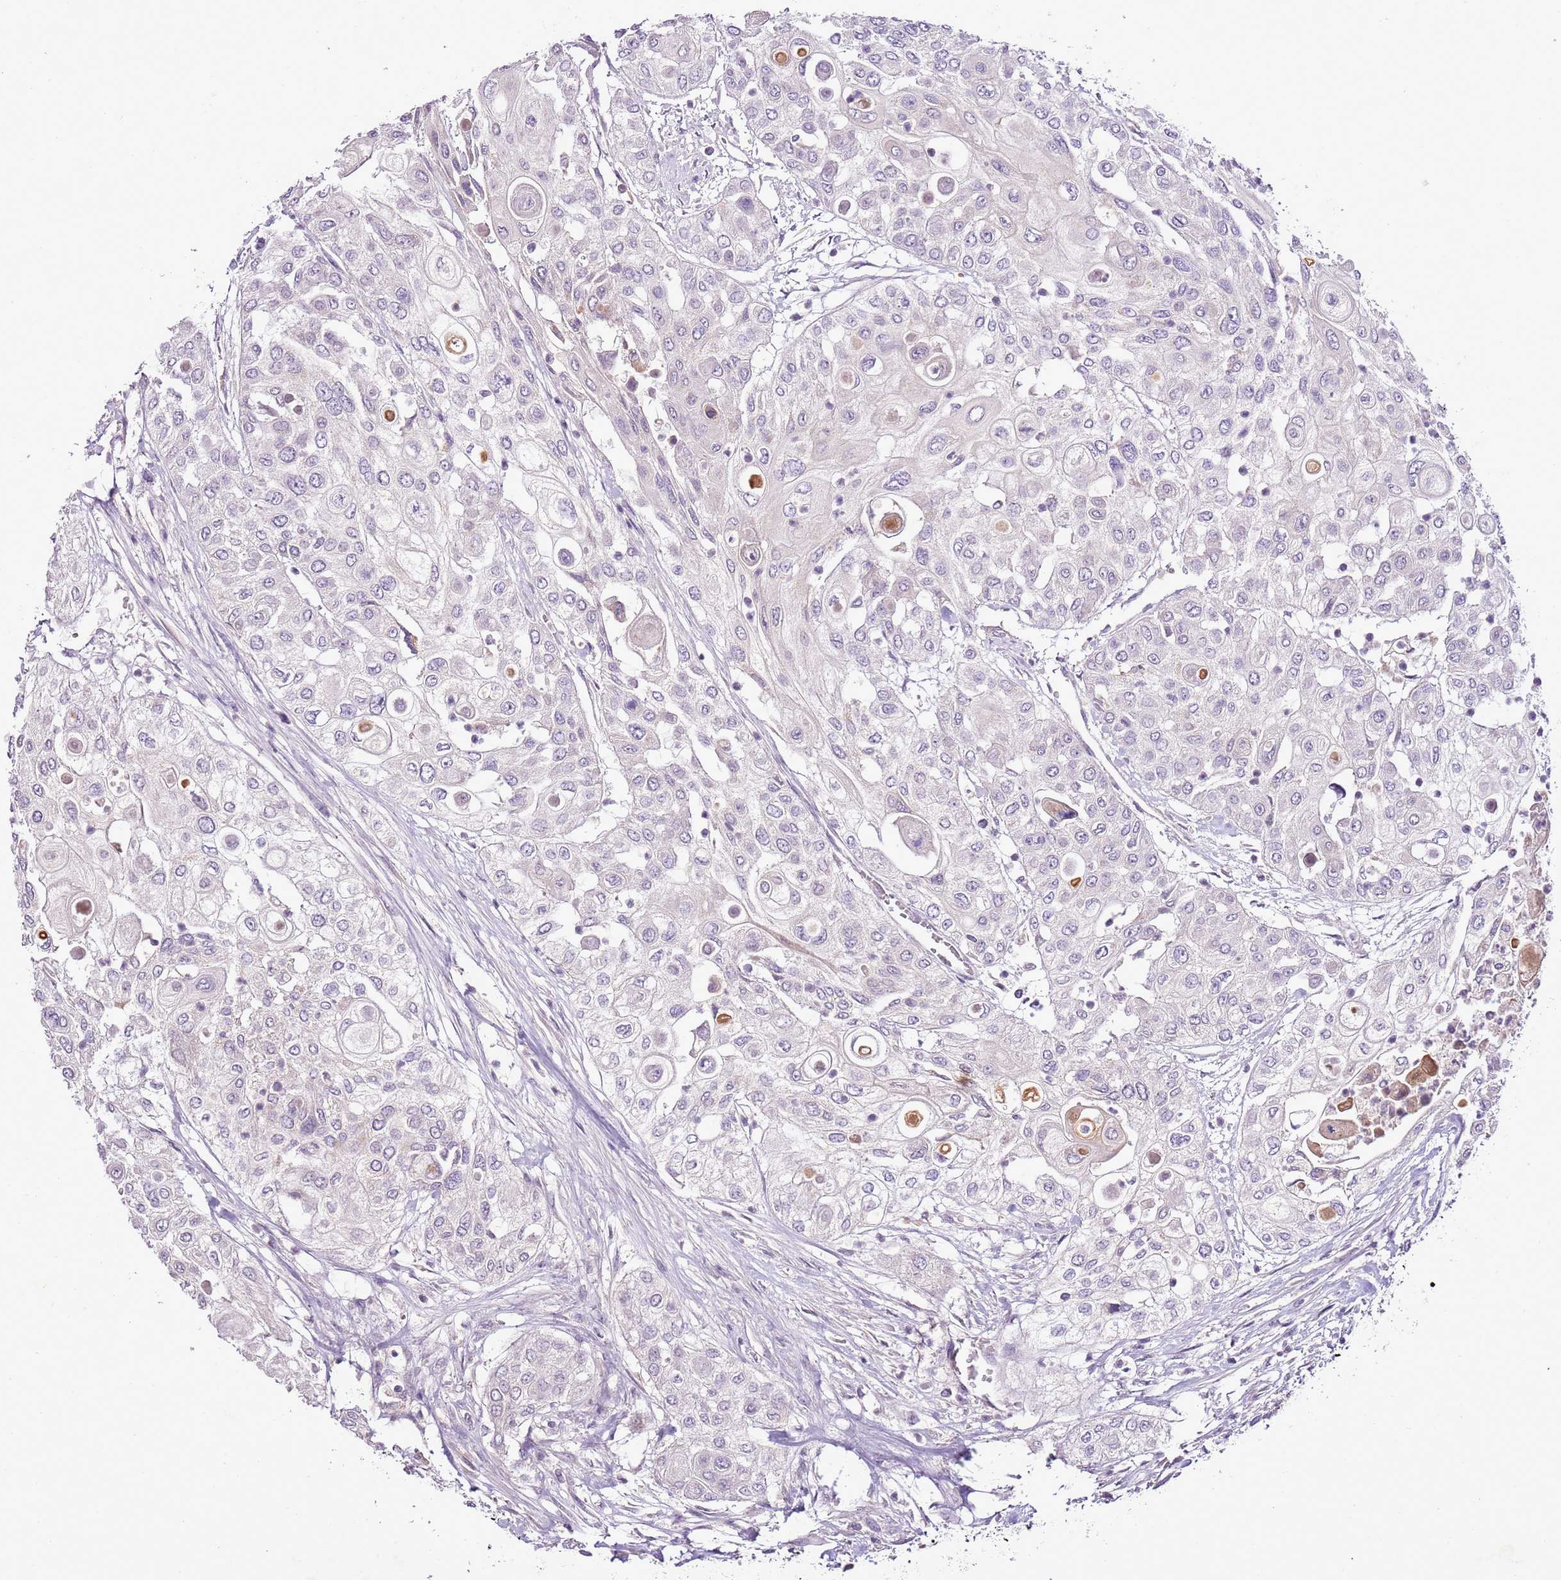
{"staining": {"intensity": "negative", "quantity": "none", "location": "none"}, "tissue": "urothelial cancer", "cell_type": "Tumor cells", "image_type": "cancer", "snomed": [{"axis": "morphology", "description": "Urothelial carcinoma, High grade"}, {"axis": "topography", "description": "Urinary bladder"}], "caption": "This histopathology image is of urothelial cancer stained with IHC to label a protein in brown with the nuclei are counter-stained blue. There is no staining in tumor cells.", "gene": "CMKLR1", "patient": {"sex": "female", "age": 79}}